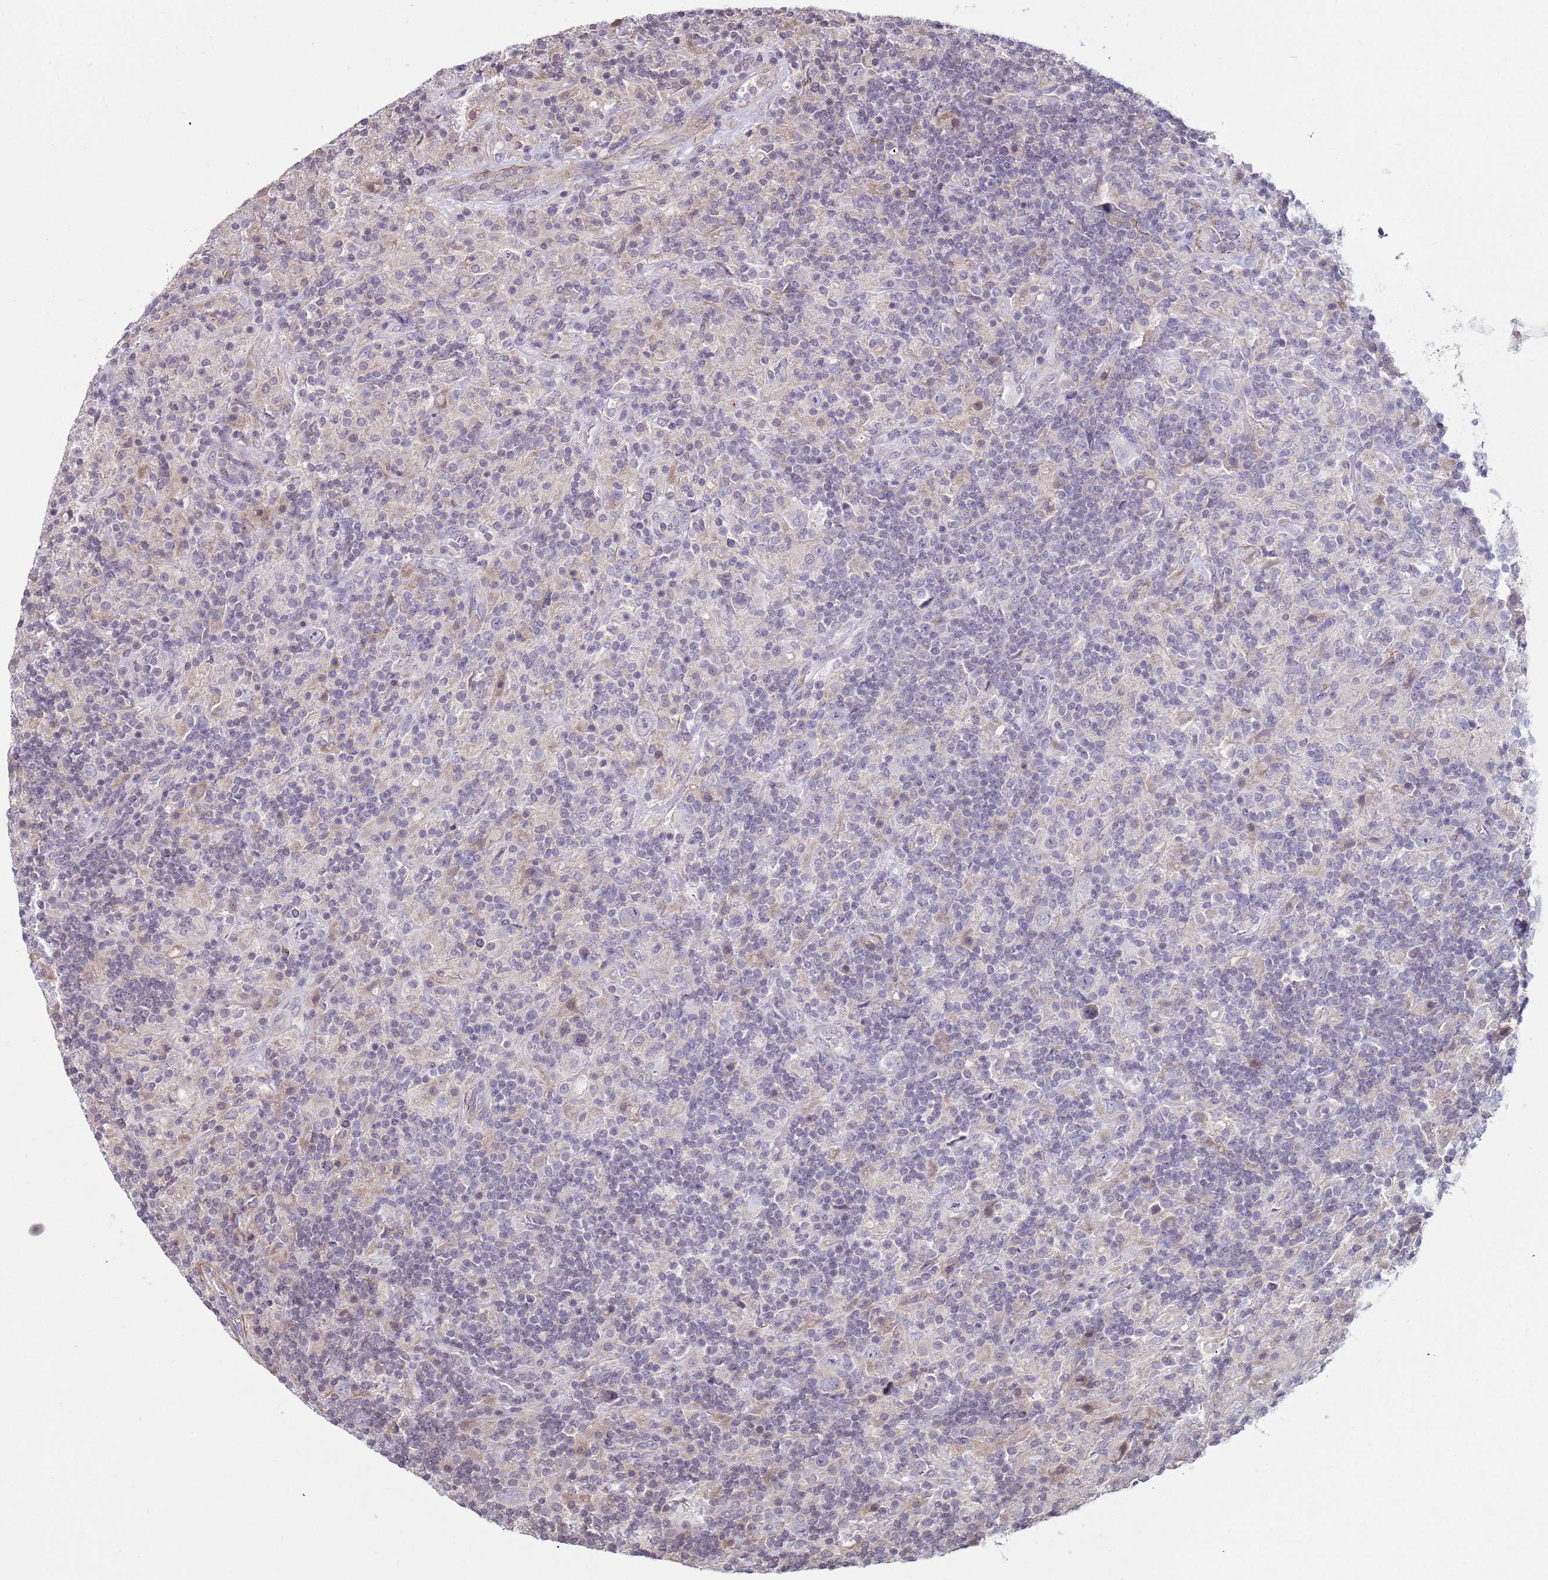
{"staining": {"intensity": "negative", "quantity": "none", "location": "none"}, "tissue": "lymphoma", "cell_type": "Tumor cells", "image_type": "cancer", "snomed": [{"axis": "morphology", "description": "Hodgkin's disease, NOS"}, {"axis": "topography", "description": "Lymph node"}], "caption": "Tumor cells show no significant positivity in lymphoma. Brightfield microscopy of IHC stained with DAB (brown) and hematoxylin (blue), captured at high magnification.", "gene": "SNAPC4", "patient": {"sex": "male", "age": 70}}